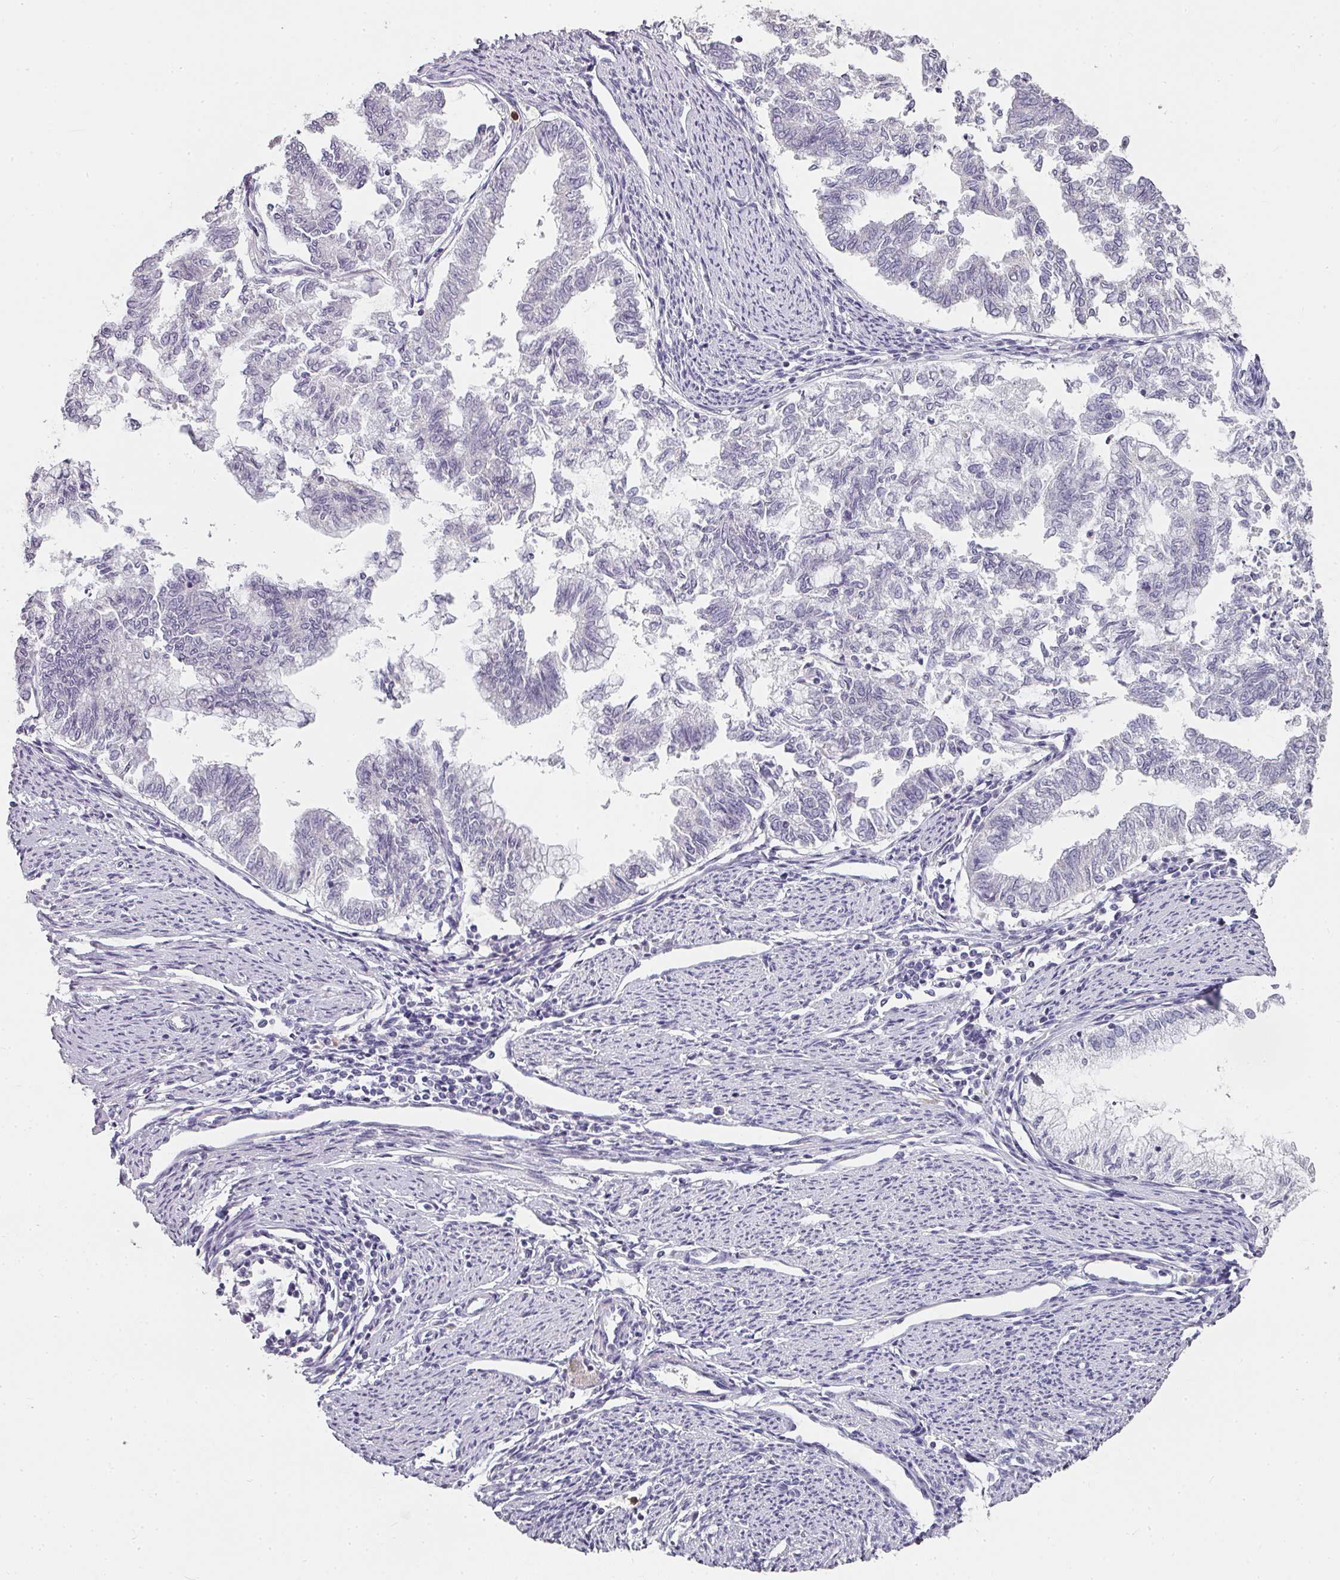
{"staining": {"intensity": "negative", "quantity": "none", "location": "none"}, "tissue": "endometrial cancer", "cell_type": "Tumor cells", "image_type": "cancer", "snomed": [{"axis": "morphology", "description": "Adenocarcinoma, NOS"}, {"axis": "topography", "description": "Endometrium"}], "caption": "Human endometrial adenocarcinoma stained for a protein using immunohistochemistry (IHC) exhibits no expression in tumor cells.", "gene": "CAMP", "patient": {"sex": "female", "age": 79}}